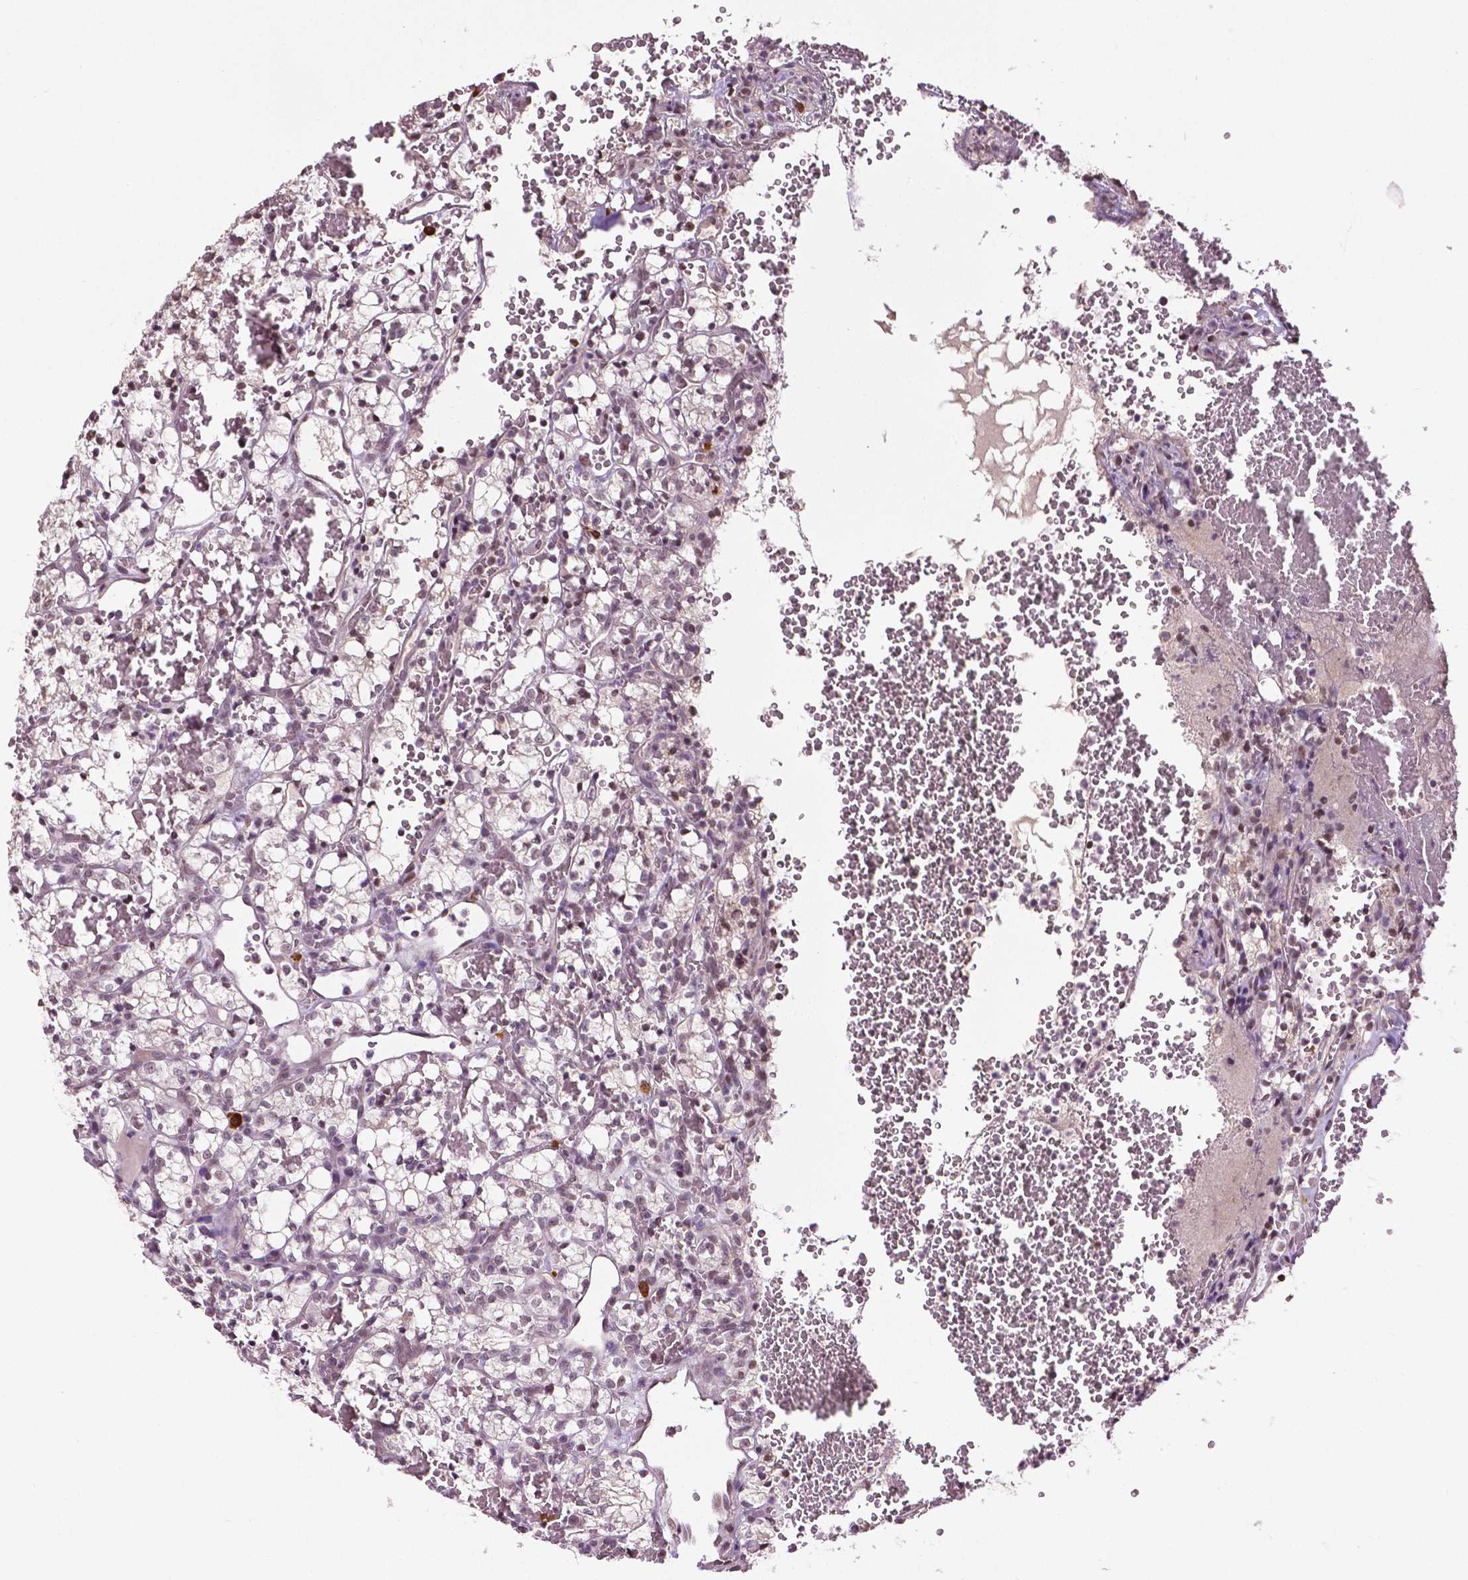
{"staining": {"intensity": "moderate", "quantity": "<25%", "location": "nuclear"}, "tissue": "renal cancer", "cell_type": "Tumor cells", "image_type": "cancer", "snomed": [{"axis": "morphology", "description": "Adenocarcinoma, NOS"}, {"axis": "topography", "description": "Kidney"}], "caption": "Protein expression analysis of human renal cancer reveals moderate nuclear staining in about <25% of tumor cells.", "gene": "DLX5", "patient": {"sex": "female", "age": 69}}